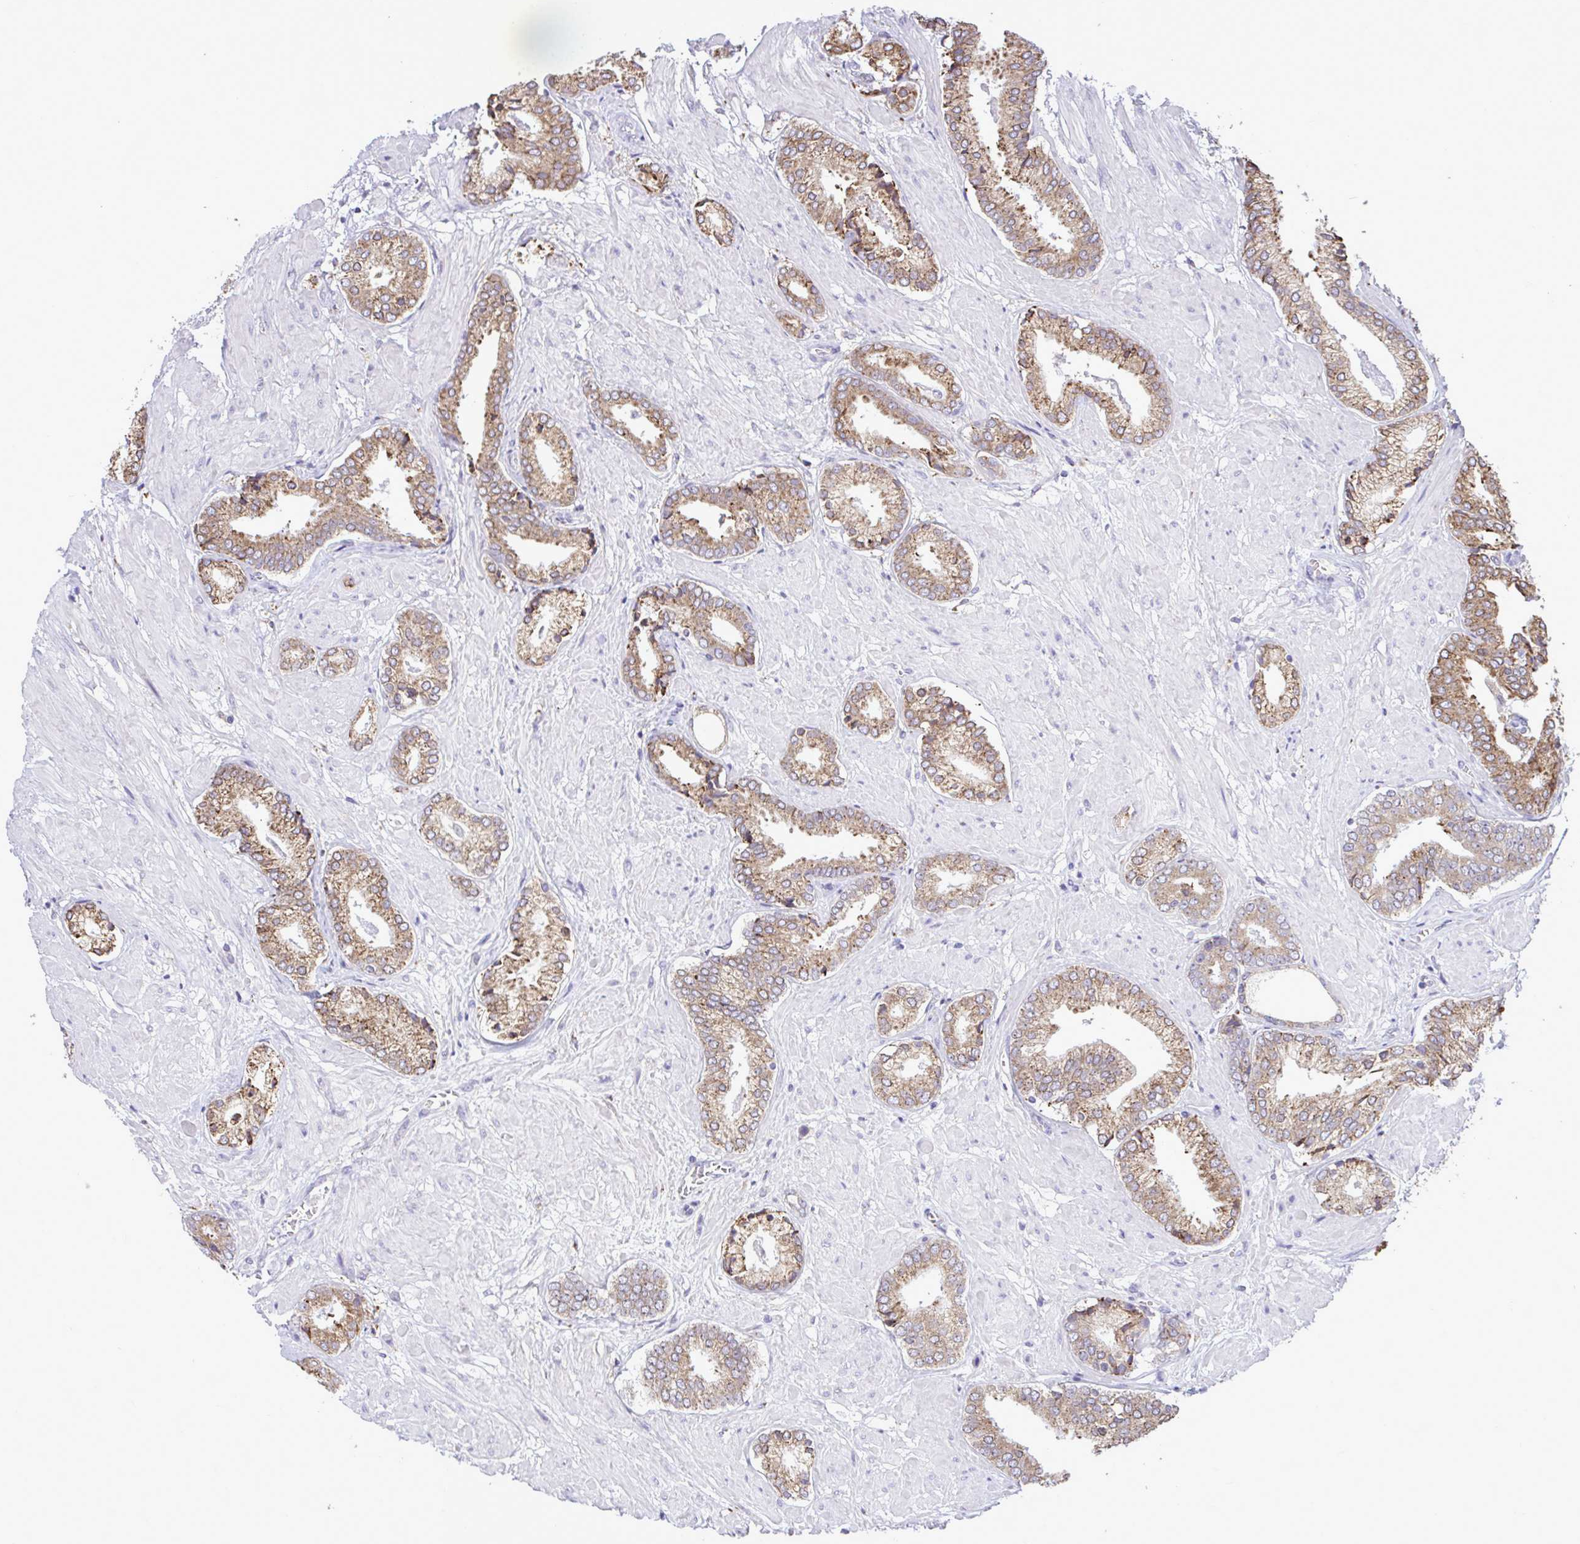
{"staining": {"intensity": "moderate", "quantity": ">75%", "location": "cytoplasmic/membranous"}, "tissue": "prostate cancer", "cell_type": "Tumor cells", "image_type": "cancer", "snomed": [{"axis": "morphology", "description": "Adenocarcinoma, High grade"}, {"axis": "topography", "description": "Prostate"}], "caption": "An immunohistochemistry histopathology image of neoplastic tissue is shown. Protein staining in brown highlights moderate cytoplasmic/membranous positivity in prostate adenocarcinoma (high-grade) within tumor cells.", "gene": "PIGK", "patient": {"sex": "male", "age": 56}}